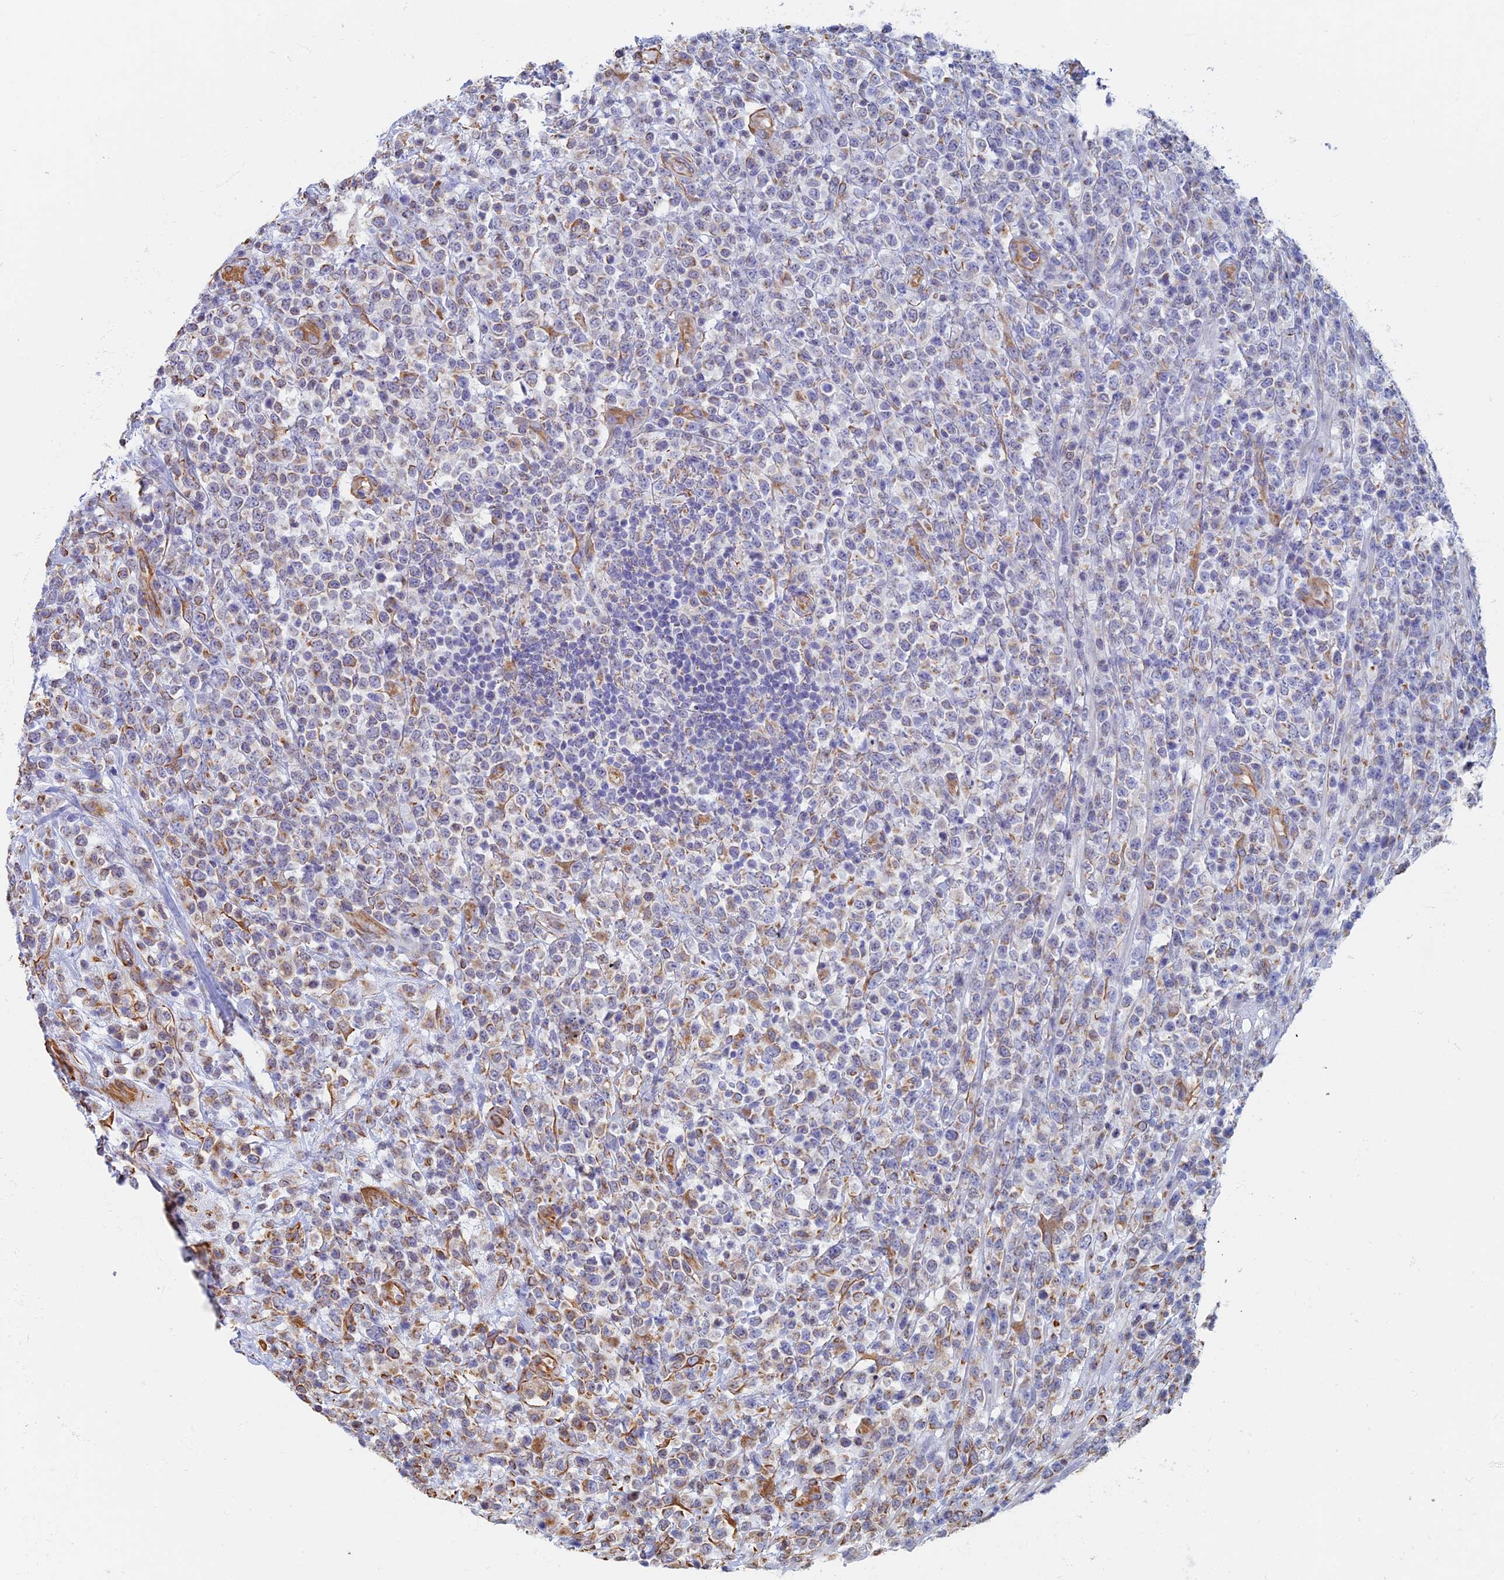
{"staining": {"intensity": "negative", "quantity": "none", "location": "none"}, "tissue": "lymphoma", "cell_type": "Tumor cells", "image_type": "cancer", "snomed": [{"axis": "morphology", "description": "Malignant lymphoma, non-Hodgkin's type, High grade"}, {"axis": "topography", "description": "Colon"}], "caption": "Image shows no significant protein expression in tumor cells of lymphoma. (DAB (3,3'-diaminobenzidine) immunohistochemistry (IHC) visualized using brightfield microscopy, high magnification).", "gene": "RMC1", "patient": {"sex": "female", "age": 53}}